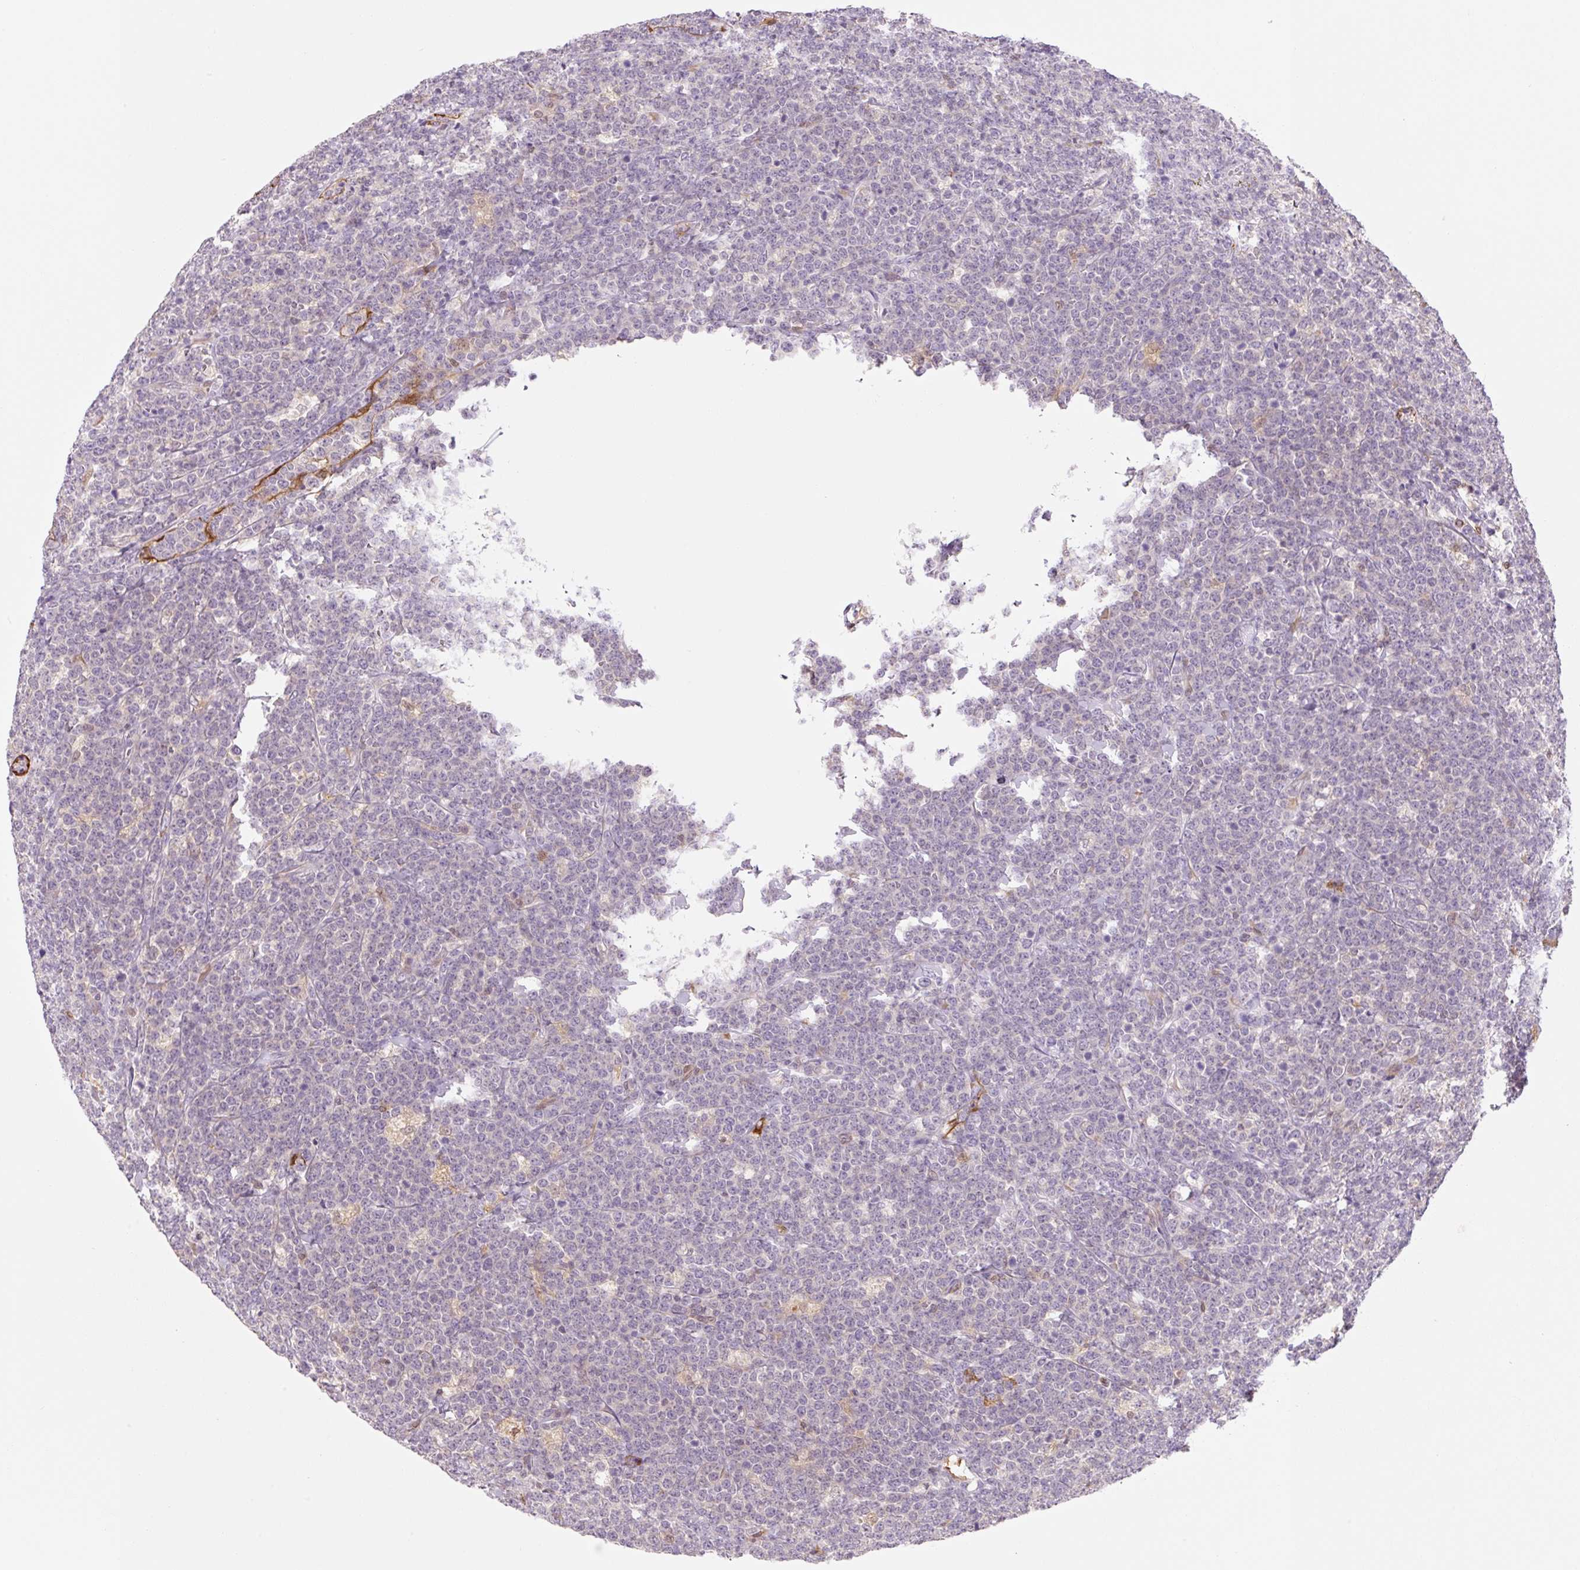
{"staining": {"intensity": "negative", "quantity": "none", "location": "none"}, "tissue": "lymphoma", "cell_type": "Tumor cells", "image_type": "cancer", "snomed": [{"axis": "morphology", "description": "Malignant lymphoma, non-Hodgkin's type, High grade"}, {"axis": "topography", "description": "Small intestine"}, {"axis": "topography", "description": "Colon"}], "caption": "This is an IHC micrograph of malignant lymphoma, non-Hodgkin's type (high-grade). There is no expression in tumor cells.", "gene": "FABP5", "patient": {"sex": "male", "age": 8}}